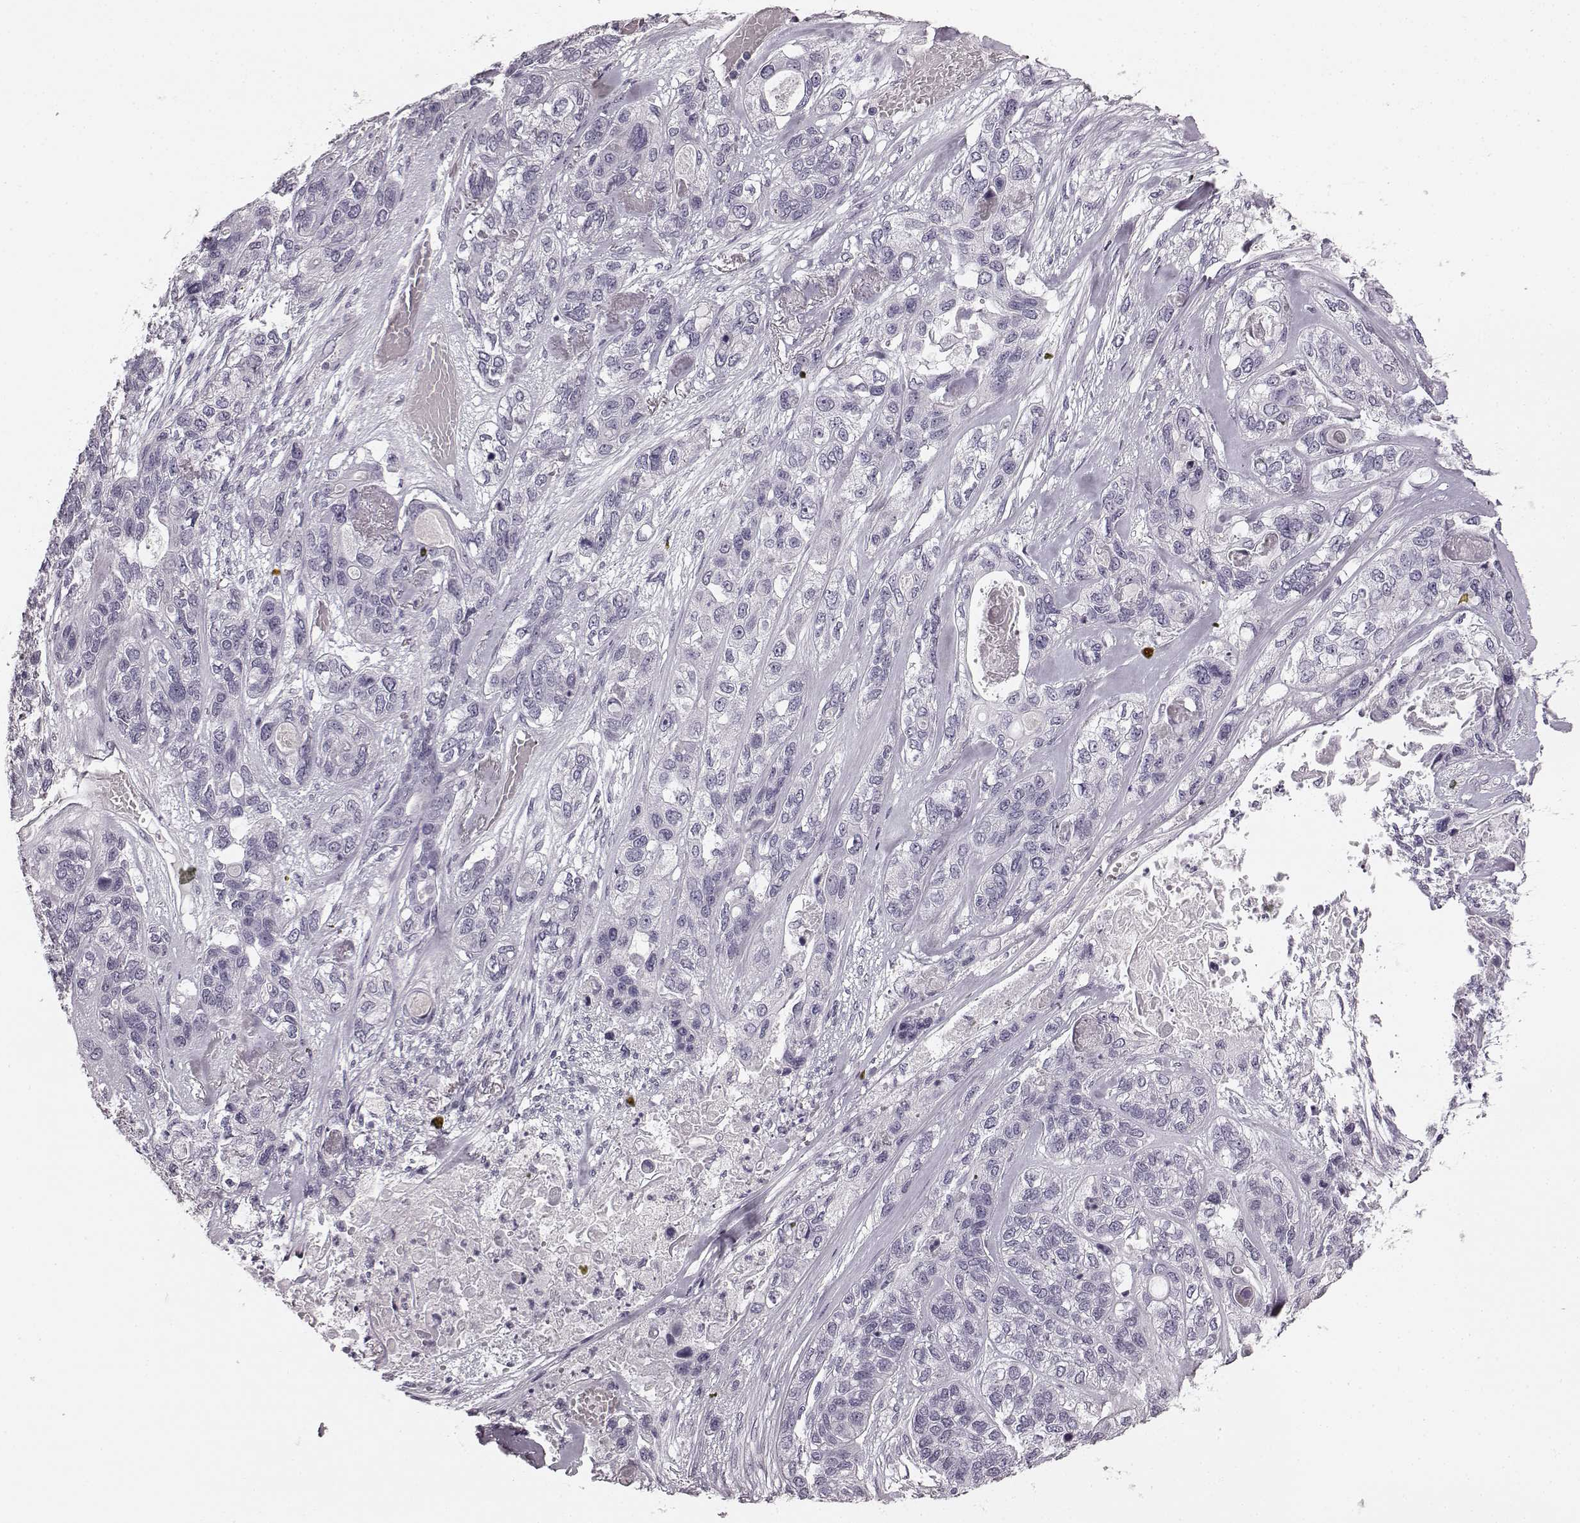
{"staining": {"intensity": "negative", "quantity": "none", "location": "none"}, "tissue": "lung cancer", "cell_type": "Tumor cells", "image_type": "cancer", "snomed": [{"axis": "morphology", "description": "Squamous cell carcinoma, NOS"}, {"axis": "topography", "description": "Lung"}], "caption": "Tumor cells show no significant expression in lung cancer (squamous cell carcinoma).", "gene": "TMPRSS15", "patient": {"sex": "female", "age": 70}}